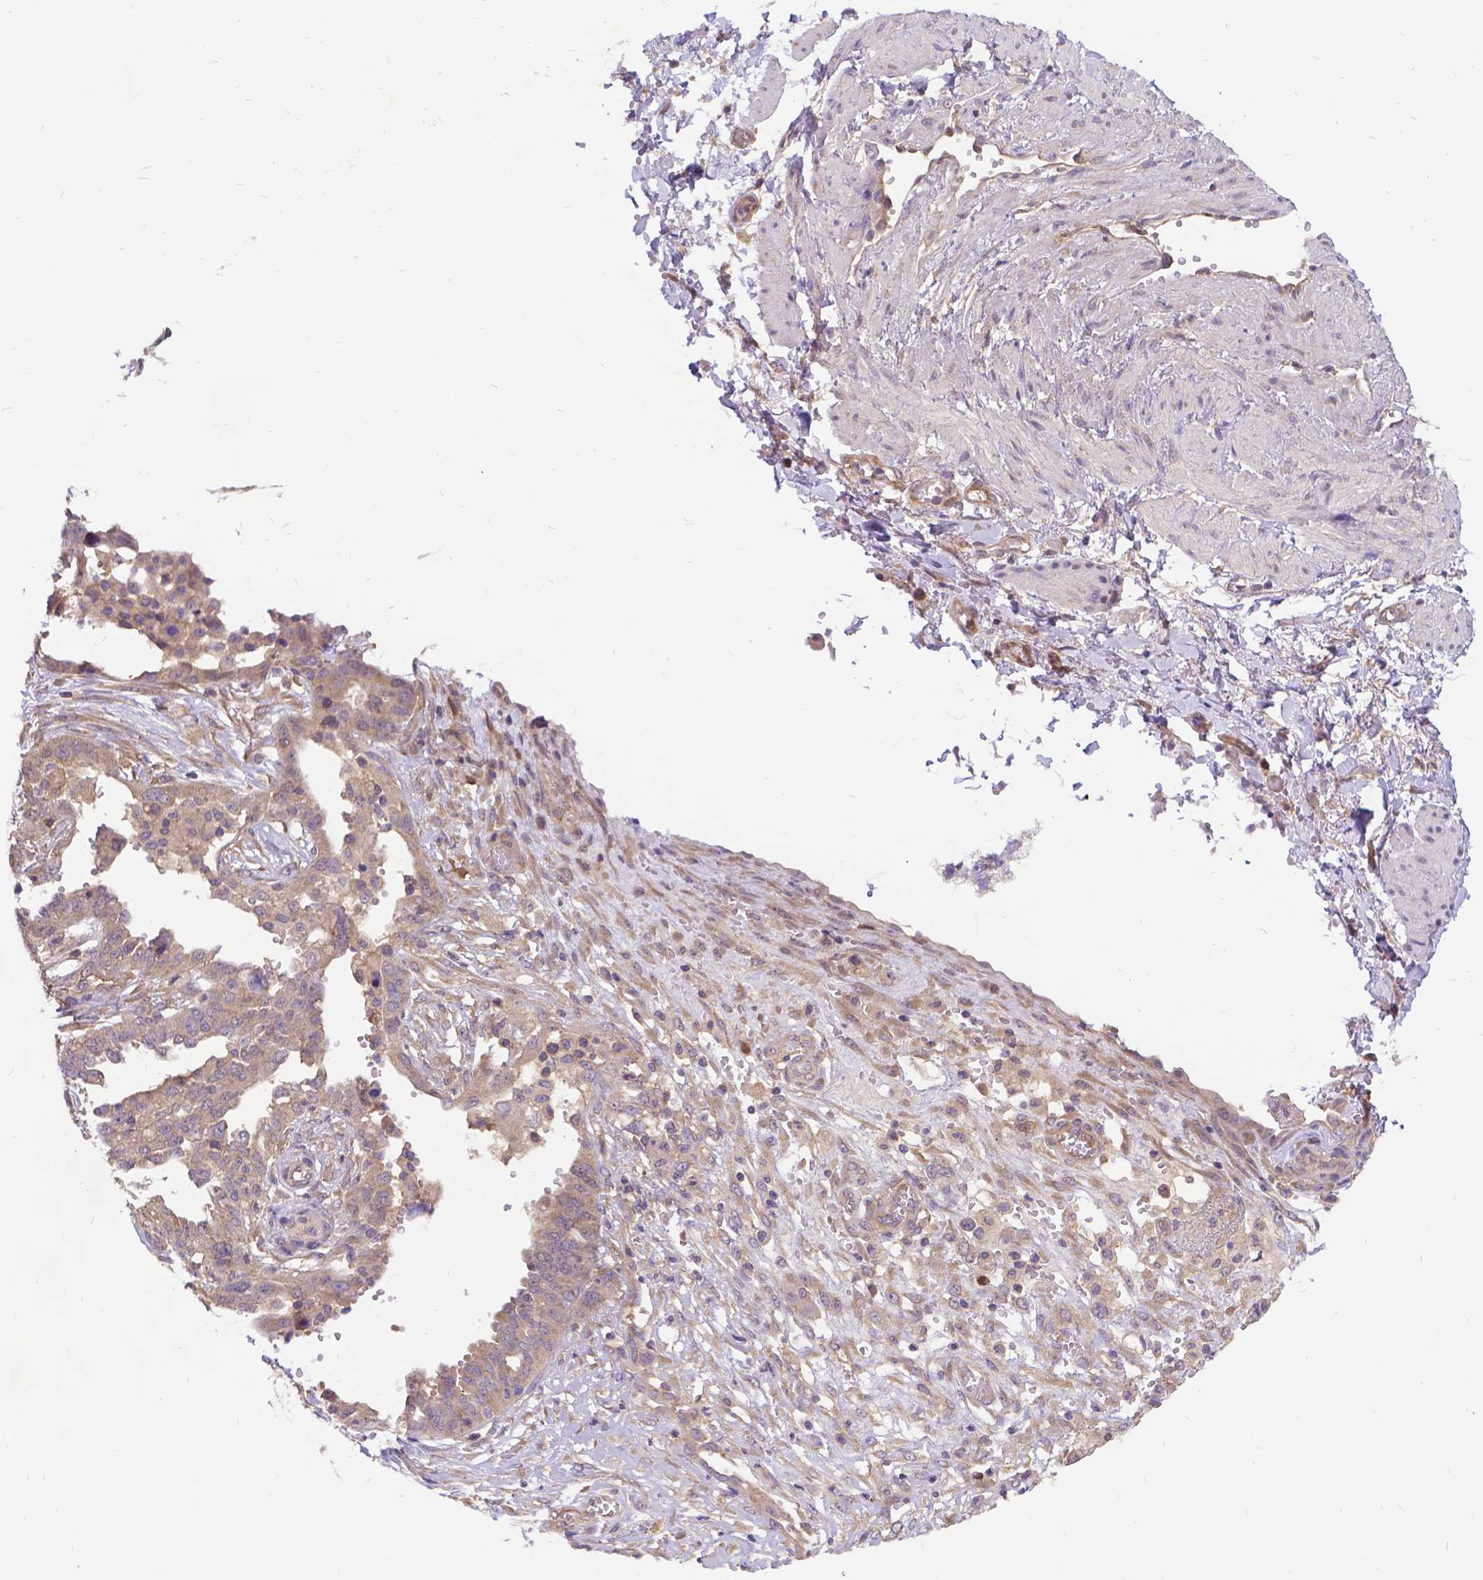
{"staining": {"intensity": "weak", "quantity": ">75%", "location": "cytoplasmic/membranous"}, "tissue": "ovarian cancer", "cell_type": "Tumor cells", "image_type": "cancer", "snomed": [{"axis": "morphology", "description": "Cystadenocarcinoma, serous, NOS"}, {"axis": "topography", "description": "Ovary"}], "caption": "This photomicrograph shows immunohistochemistry staining of serous cystadenocarcinoma (ovarian), with low weak cytoplasmic/membranous positivity in about >75% of tumor cells.", "gene": "DENND6A", "patient": {"sex": "female", "age": 67}}